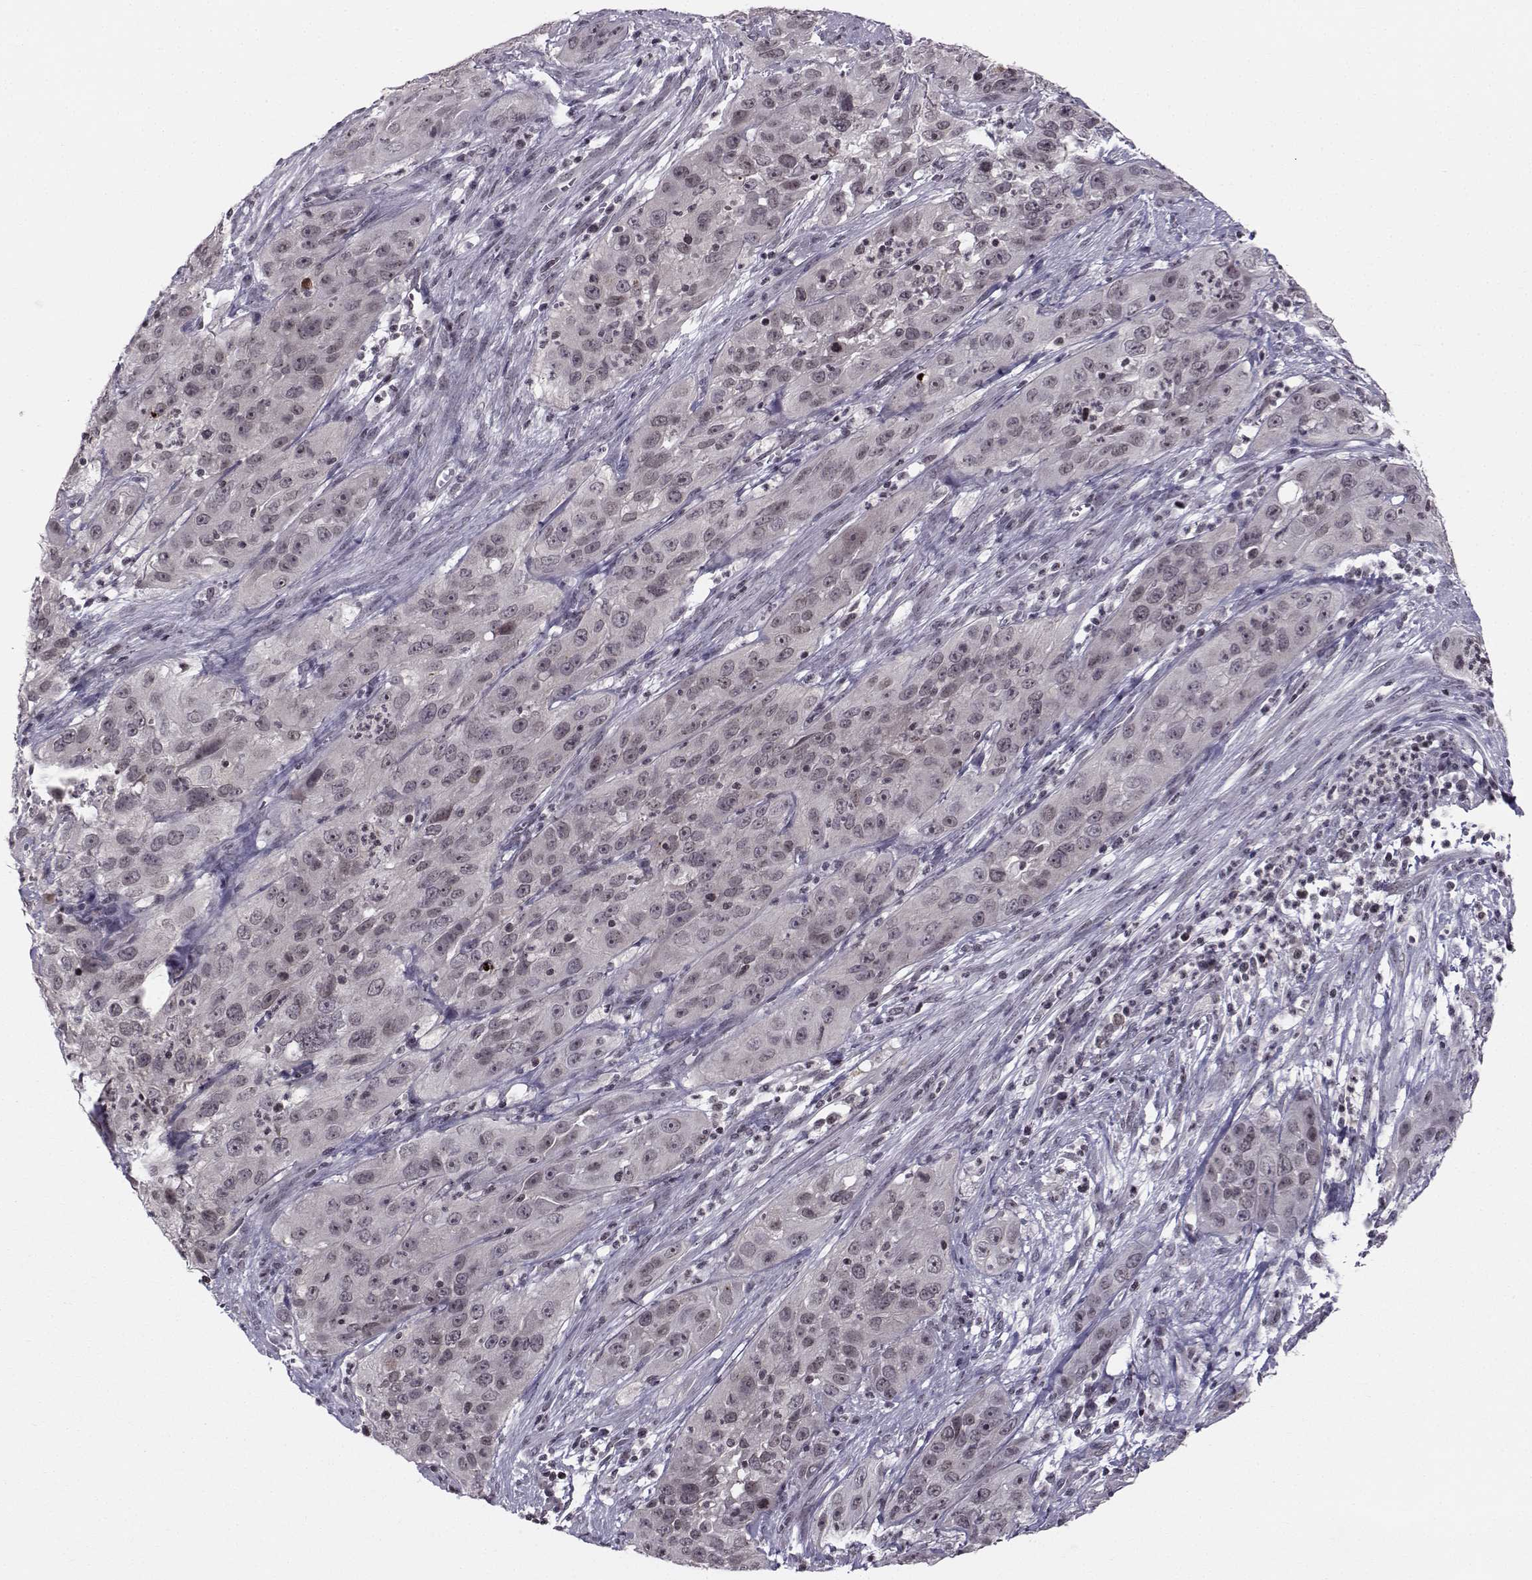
{"staining": {"intensity": "negative", "quantity": "none", "location": "none"}, "tissue": "cervical cancer", "cell_type": "Tumor cells", "image_type": "cancer", "snomed": [{"axis": "morphology", "description": "Squamous cell carcinoma, NOS"}, {"axis": "topography", "description": "Cervix"}], "caption": "There is no significant positivity in tumor cells of cervical cancer (squamous cell carcinoma). (DAB (3,3'-diaminobenzidine) immunohistochemistry (IHC), high magnification).", "gene": "MARCHF4", "patient": {"sex": "female", "age": 32}}